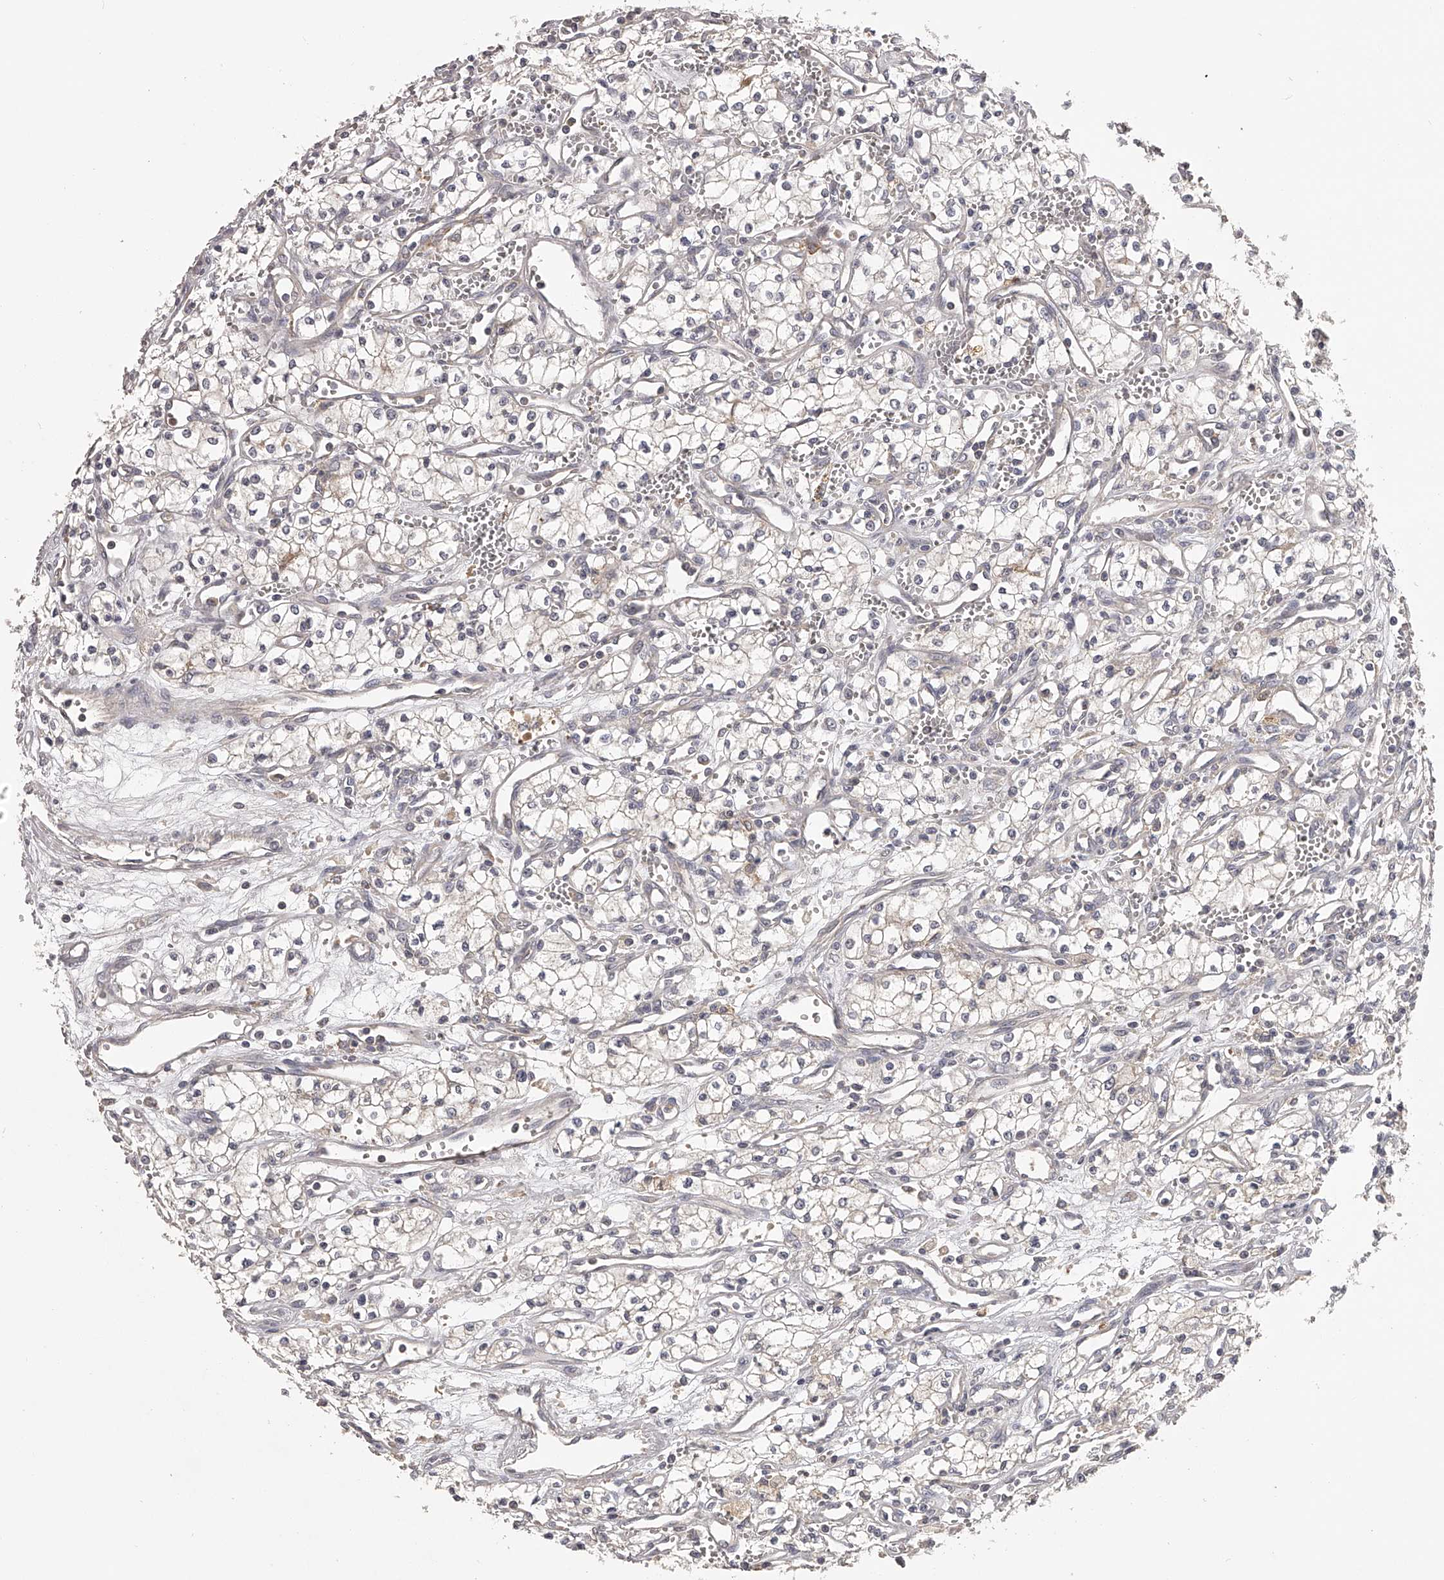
{"staining": {"intensity": "weak", "quantity": "<25%", "location": "cytoplasmic/membranous"}, "tissue": "renal cancer", "cell_type": "Tumor cells", "image_type": "cancer", "snomed": [{"axis": "morphology", "description": "Adenocarcinoma, NOS"}, {"axis": "topography", "description": "Kidney"}], "caption": "Tumor cells show no significant staining in adenocarcinoma (renal).", "gene": "TNN", "patient": {"sex": "male", "age": 59}}